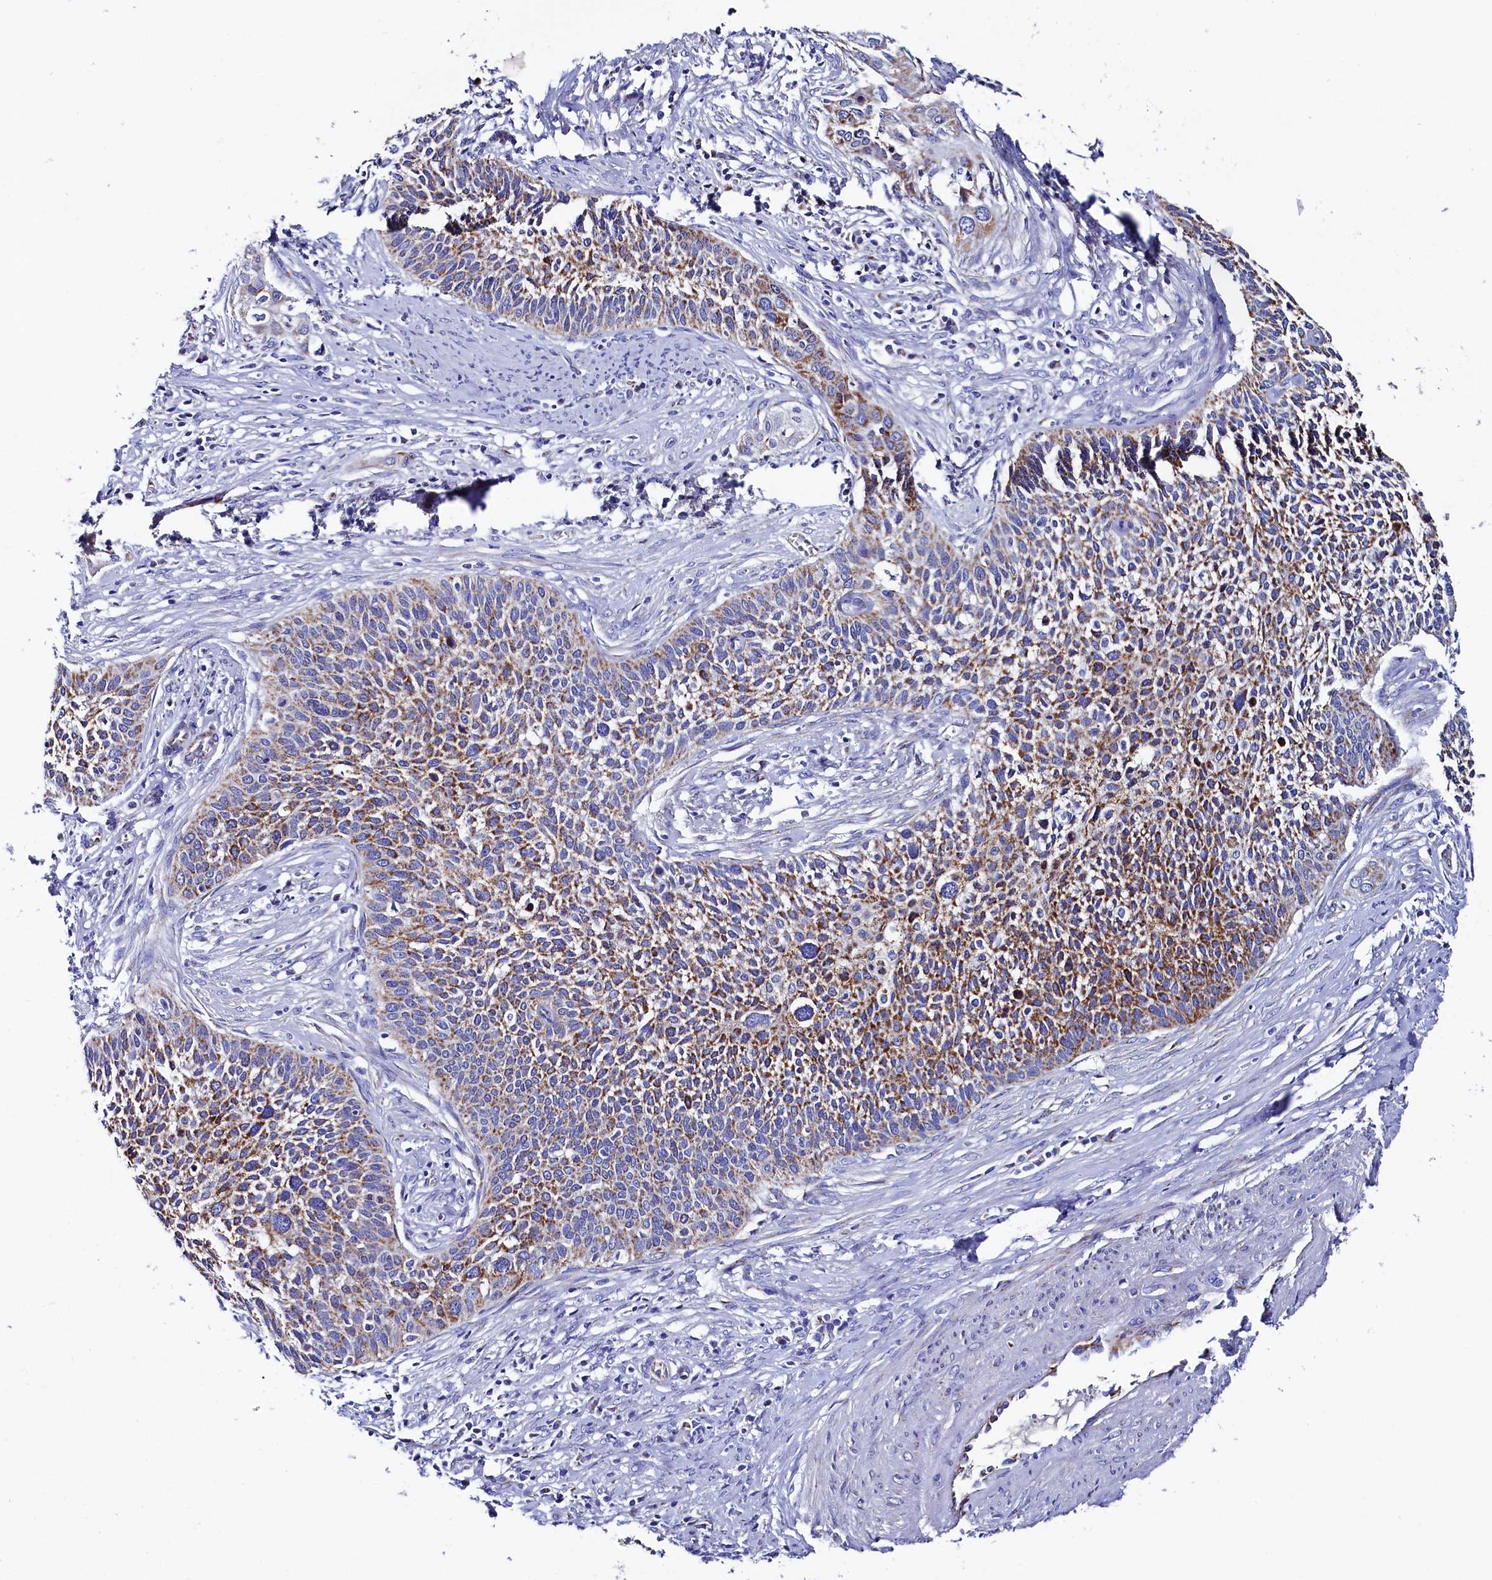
{"staining": {"intensity": "moderate", "quantity": ">75%", "location": "cytoplasmic/membranous"}, "tissue": "cervical cancer", "cell_type": "Tumor cells", "image_type": "cancer", "snomed": [{"axis": "morphology", "description": "Squamous cell carcinoma, NOS"}, {"axis": "topography", "description": "Cervix"}], "caption": "Cervical squamous cell carcinoma tissue demonstrates moderate cytoplasmic/membranous positivity in about >75% of tumor cells", "gene": "MMAB", "patient": {"sex": "female", "age": 34}}